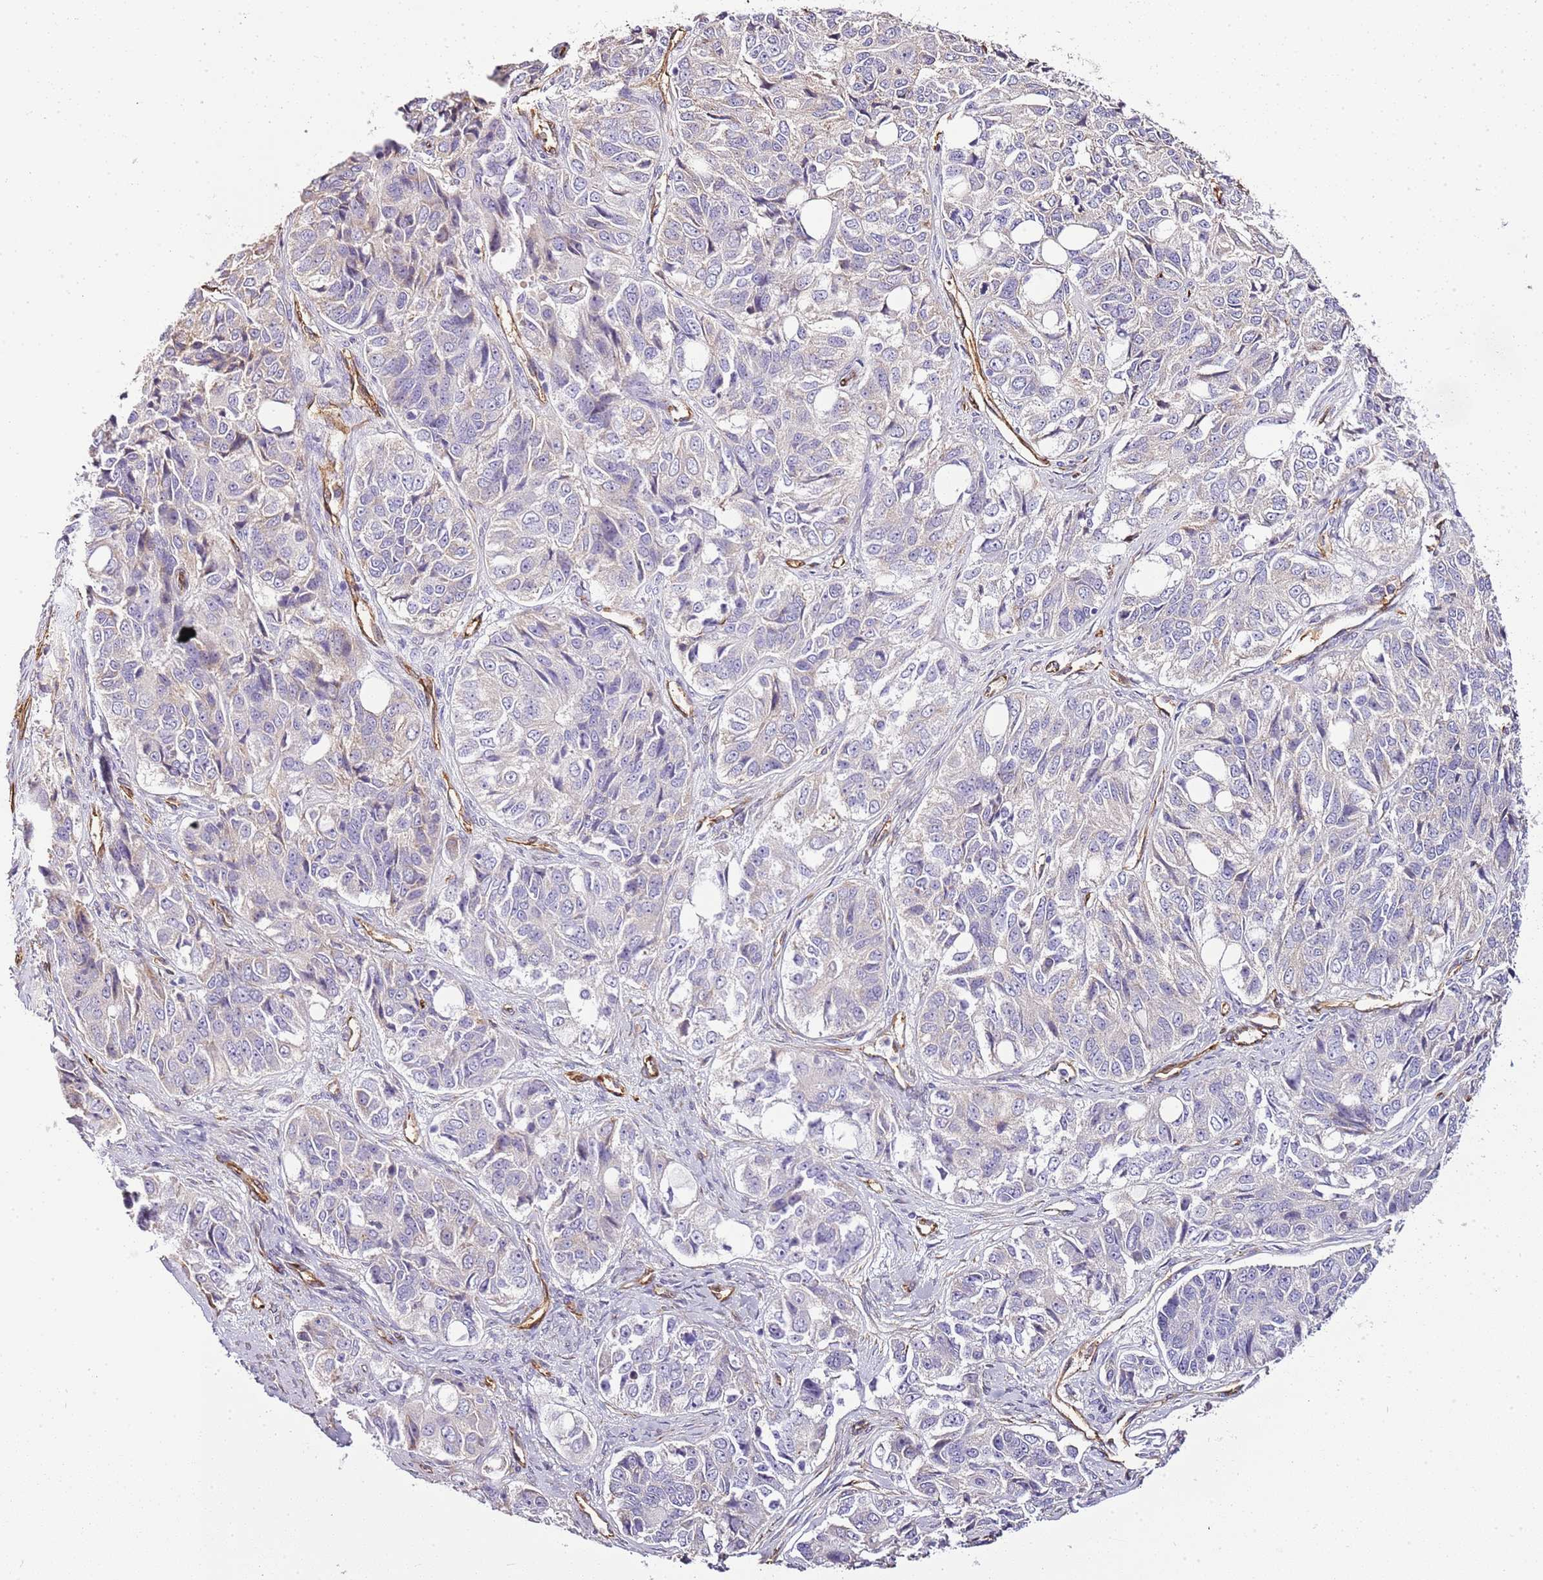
{"staining": {"intensity": "negative", "quantity": "none", "location": "none"}, "tissue": "ovarian cancer", "cell_type": "Tumor cells", "image_type": "cancer", "snomed": [{"axis": "morphology", "description": "Carcinoma, endometroid"}, {"axis": "topography", "description": "Ovary"}], "caption": "Tumor cells are negative for protein expression in human endometroid carcinoma (ovarian).", "gene": "CTDSPL", "patient": {"sex": "female", "age": 51}}